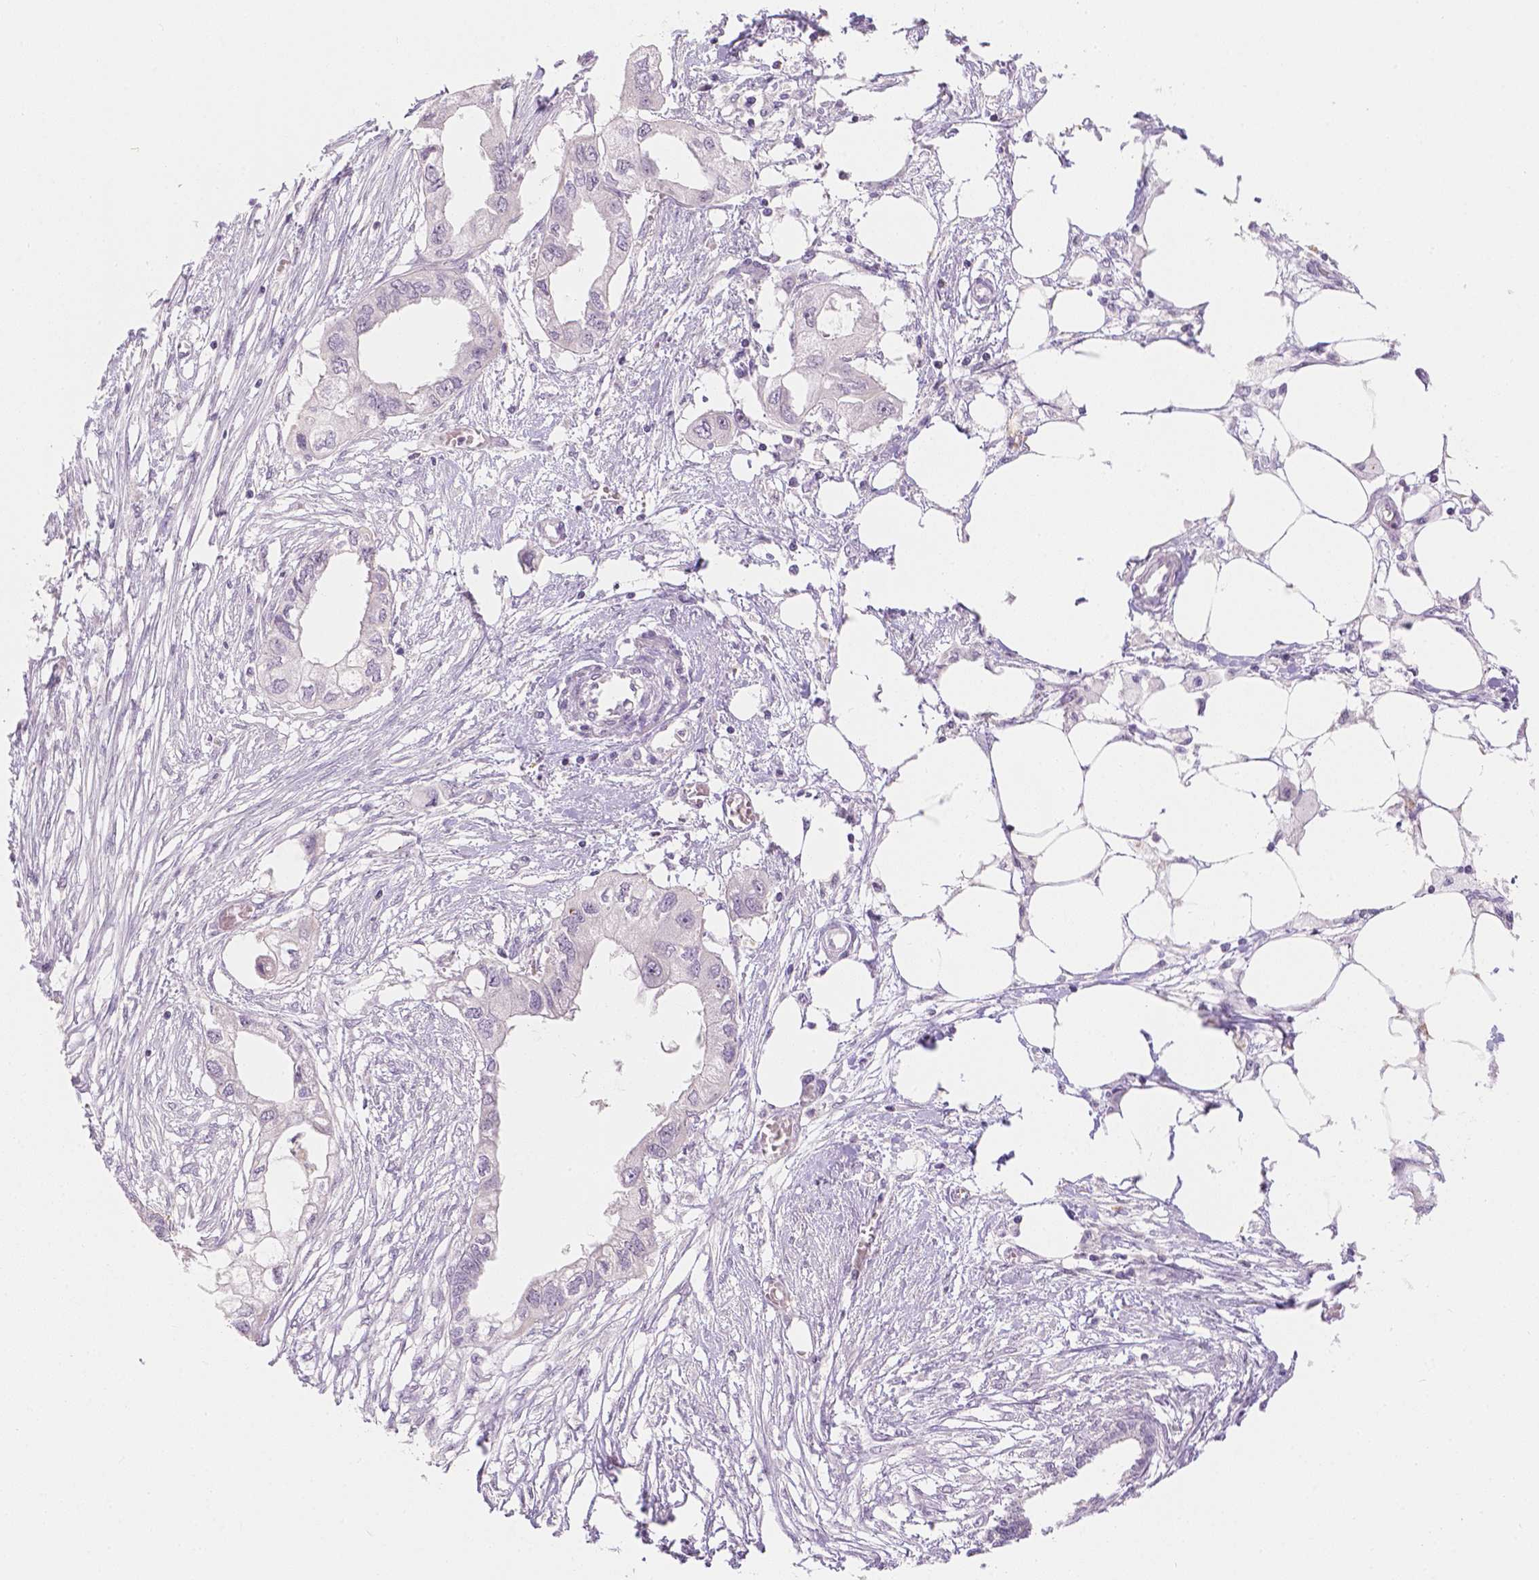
{"staining": {"intensity": "negative", "quantity": "none", "location": "none"}, "tissue": "endometrial cancer", "cell_type": "Tumor cells", "image_type": "cancer", "snomed": [{"axis": "morphology", "description": "Adenocarcinoma, NOS"}, {"axis": "morphology", "description": "Adenocarcinoma, metastatic, NOS"}, {"axis": "topography", "description": "Adipose tissue"}, {"axis": "topography", "description": "Endometrium"}], "caption": "An IHC photomicrograph of adenocarcinoma (endometrial) is shown. There is no staining in tumor cells of adenocarcinoma (endometrial). The staining was performed using DAB to visualize the protein expression in brown, while the nuclei were stained in blue with hematoxylin (Magnification: 20x).", "gene": "ZNF280B", "patient": {"sex": "female", "age": 67}}